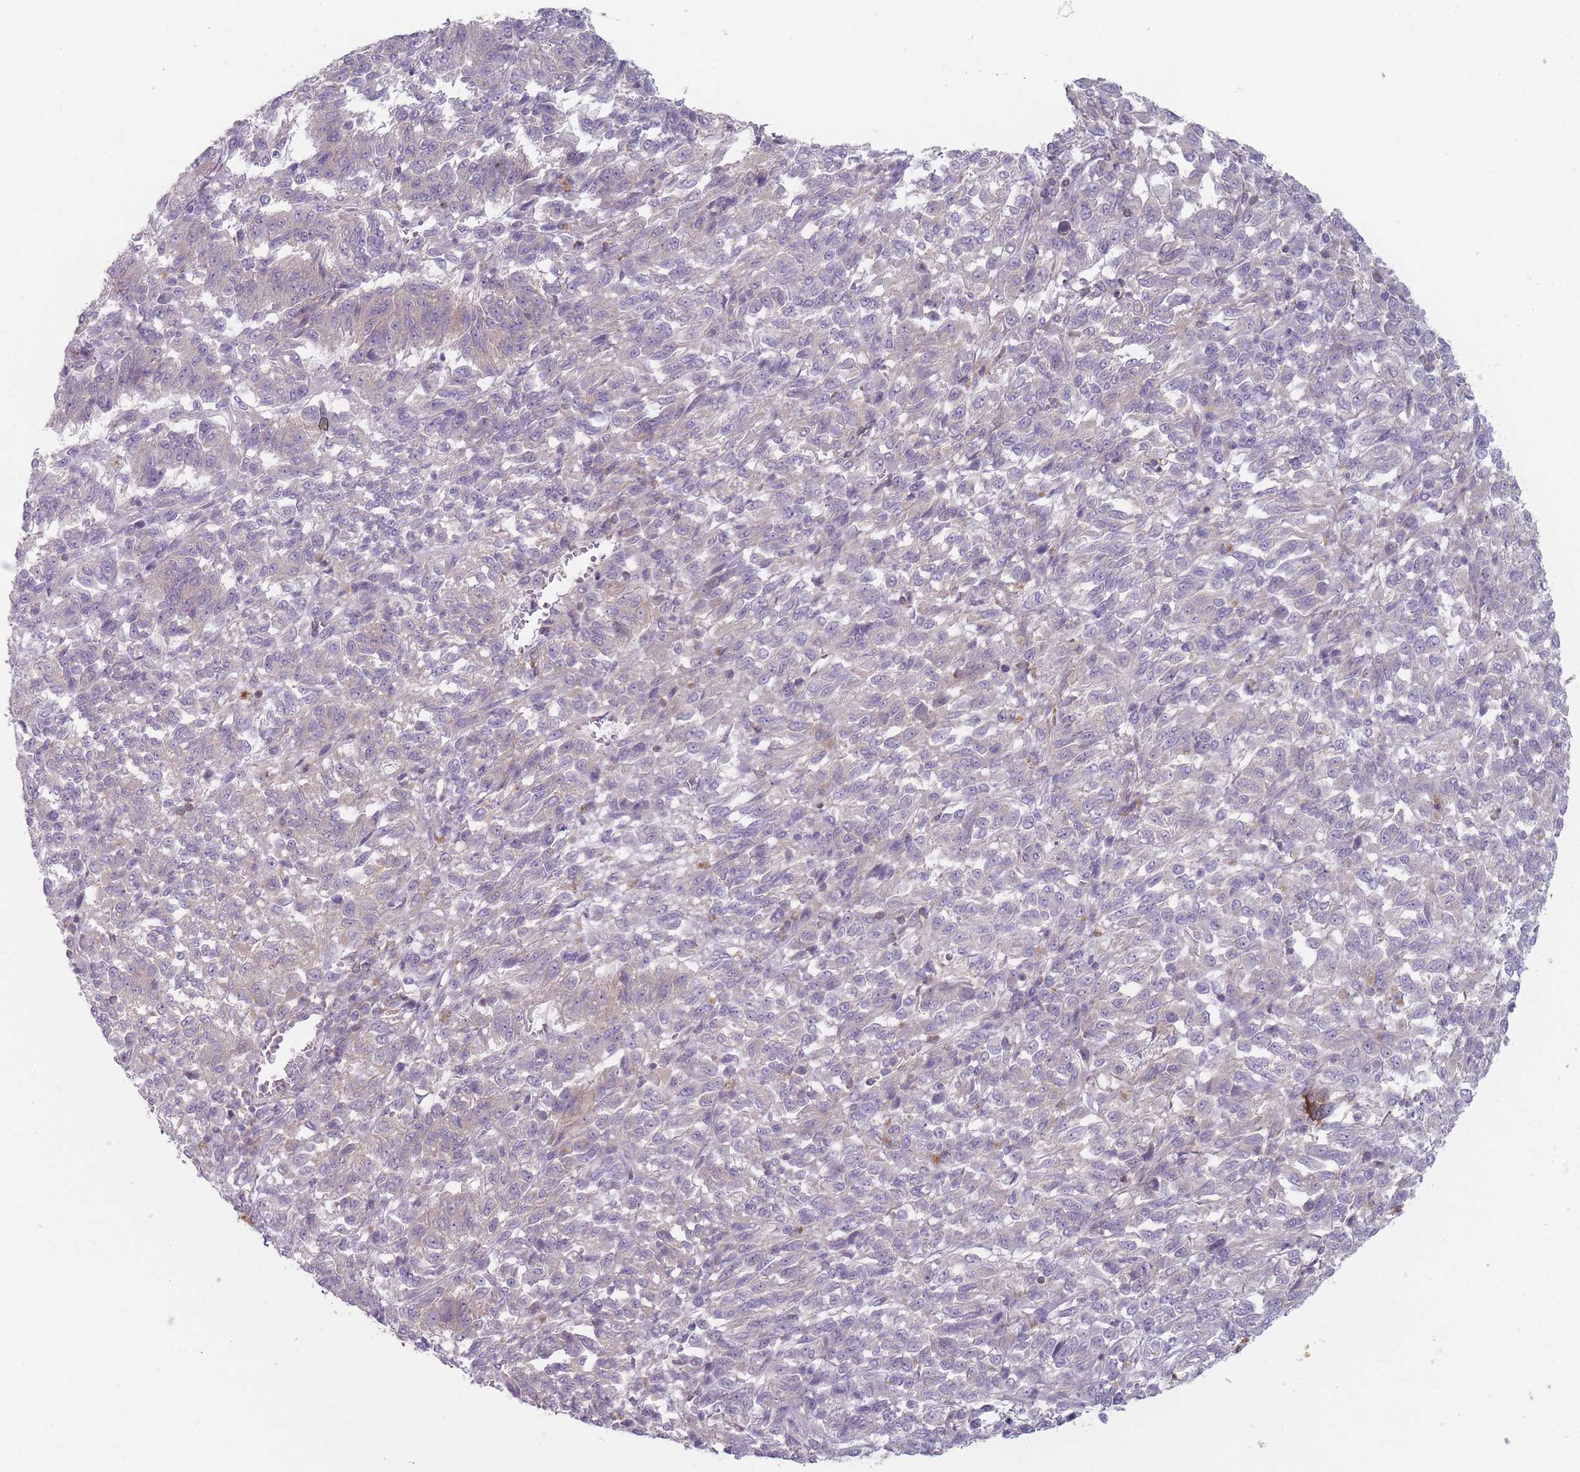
{"staining": {"intensity": "negative", "quantity": "none", "location": "none"}, "tissue": "melanoma", "cell_type": "Tumor cells", "image_type": "cancer", "snomed": [{"axis": "morphology", "description": "Malignant melanoma, Metastatic site"}, {"axis": "topography", "description": "Lung"}], "caption": "This is an immunohistochemistry histopathology image of human melanoma. There is no expression in tumor cells.", "gene": "HSBP1L1", "patient": {"sex": "male", "age": 64}}